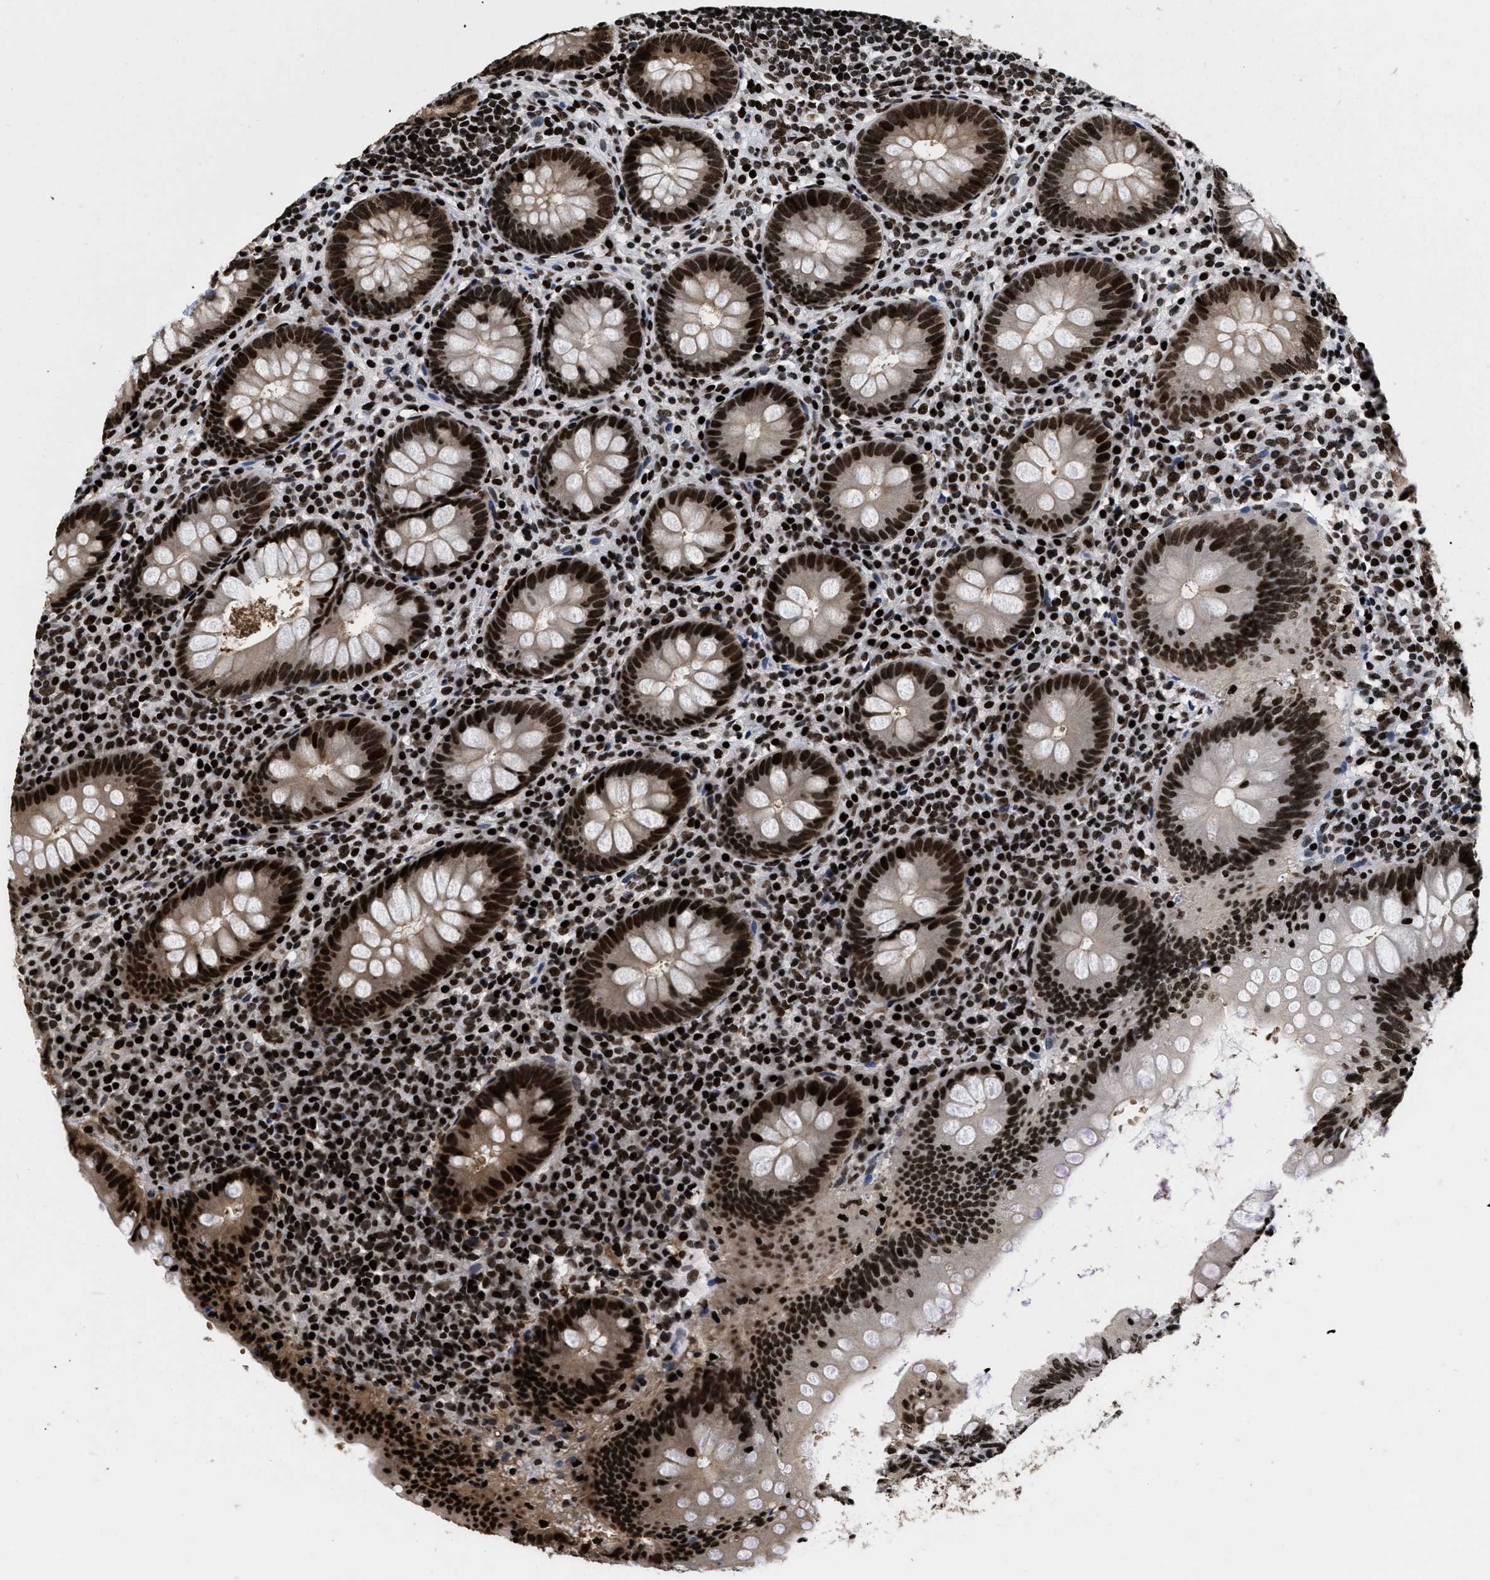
{"staining": {"intensity": "strong", "quantity": ">75%", "location": "cytoplasmic/membranous,nuclear"}, "tissue": "appendix", "cell_type": "Glandular cells", "image_type": "normal", "snomed": [{"axis": "morphology", "description": "Normal tissue, NOS"}, {"axis": "topography", "description": "Appendix"}], "caption": "Human appendix stained for a protein (brown) displays strong cytoplasmic/membranous,nuclear positive expression in about >75% of glandular cells.", "gene": "CALHM3", "patient": {"sex": "male", "age": 56}}